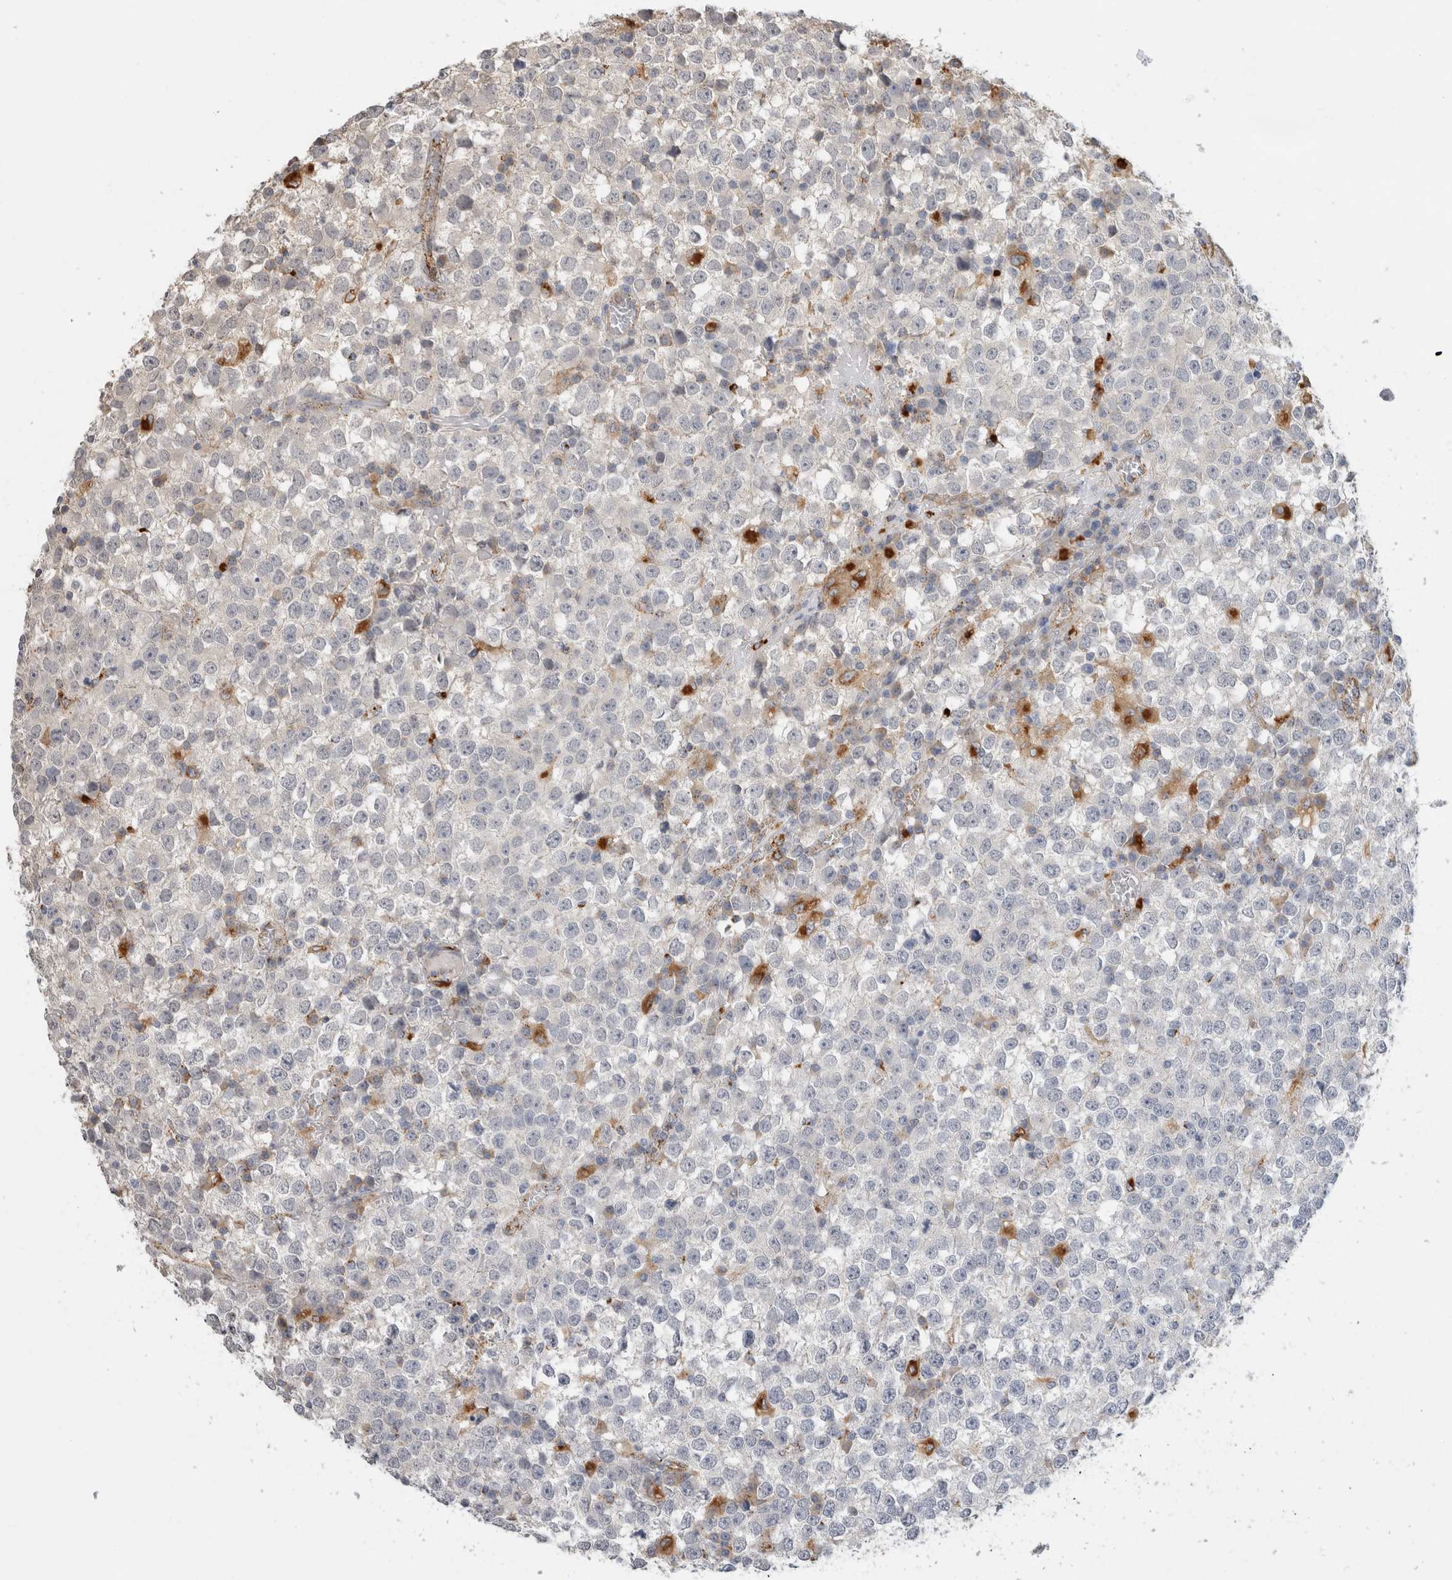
{"staining": {"intensity": "negative", "quantity": "none", "location": "none"}, "tissue": "testis cancer", "cell_type": "Tumor cells", "image_type": "cancer", "snomed": [{"axis": "morphology", "description": "Seminoma, NOS"}, {"axis": "topography", "description": "Testis"}], "caption": "Immunohistochemistry of testis cancer displays no staining in tumor cells.", "gene": "GNS", "patient": {"sex": "male", "age": 65}}